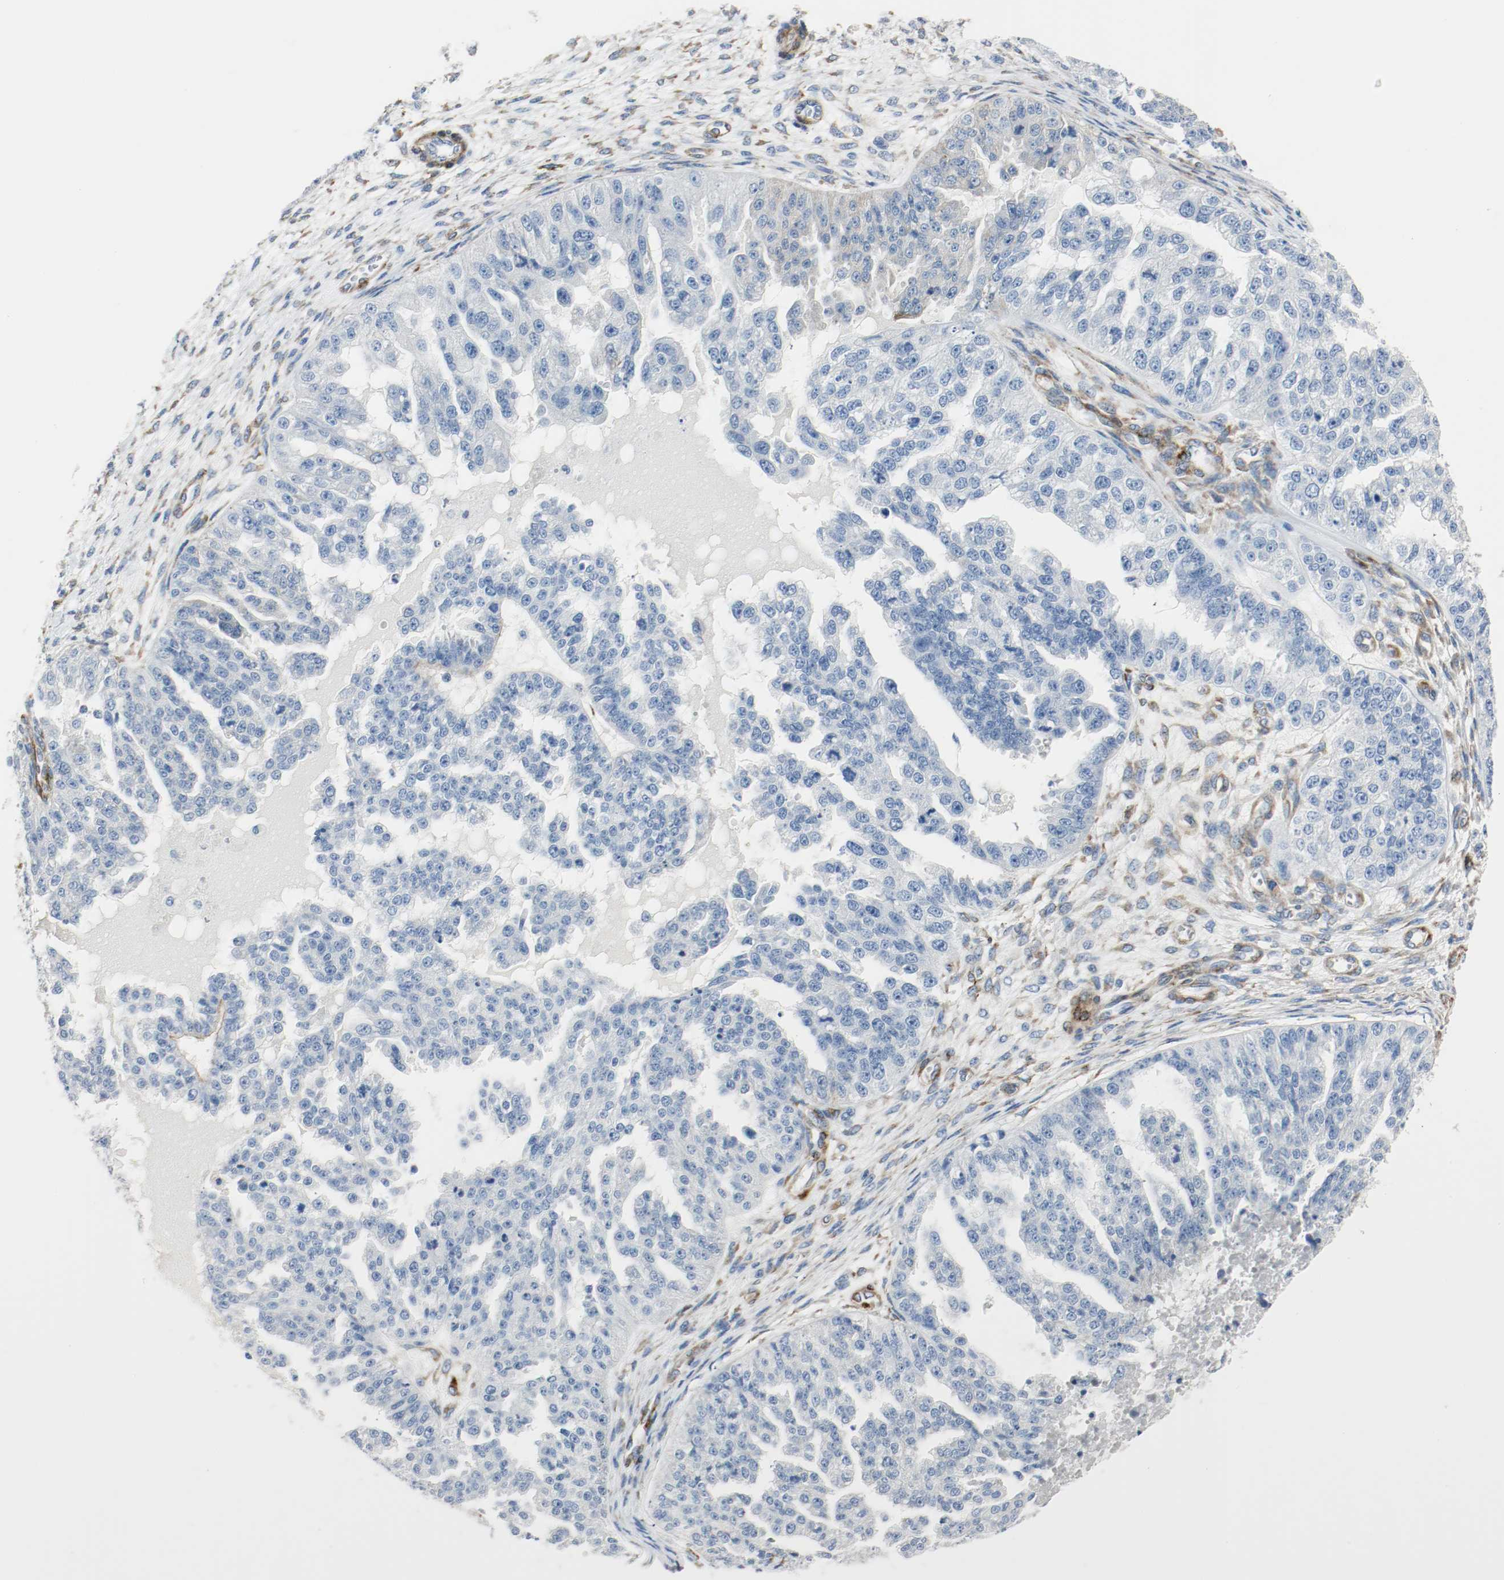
{"staining": {"intensity": "negative", "quantity": "none", "location": "none"}, "tissue": "ovarian cancer", "cell_type": "Tumor cells", "image_type": "cancer", "snomed": [{"axis": "morphology", "description": "Cystadenocarcinoma, serous, NOS"}, {"axis": "topography", "description": "Ovary"}], "caption": "The image demonstrates no significant expression in tumor cells of ovarian cancer (serous cystadenocarcinoma). Nuclei are stained in blue.", "gene": "LAMB1", "patient": {"sex": "female", "age": 58}}